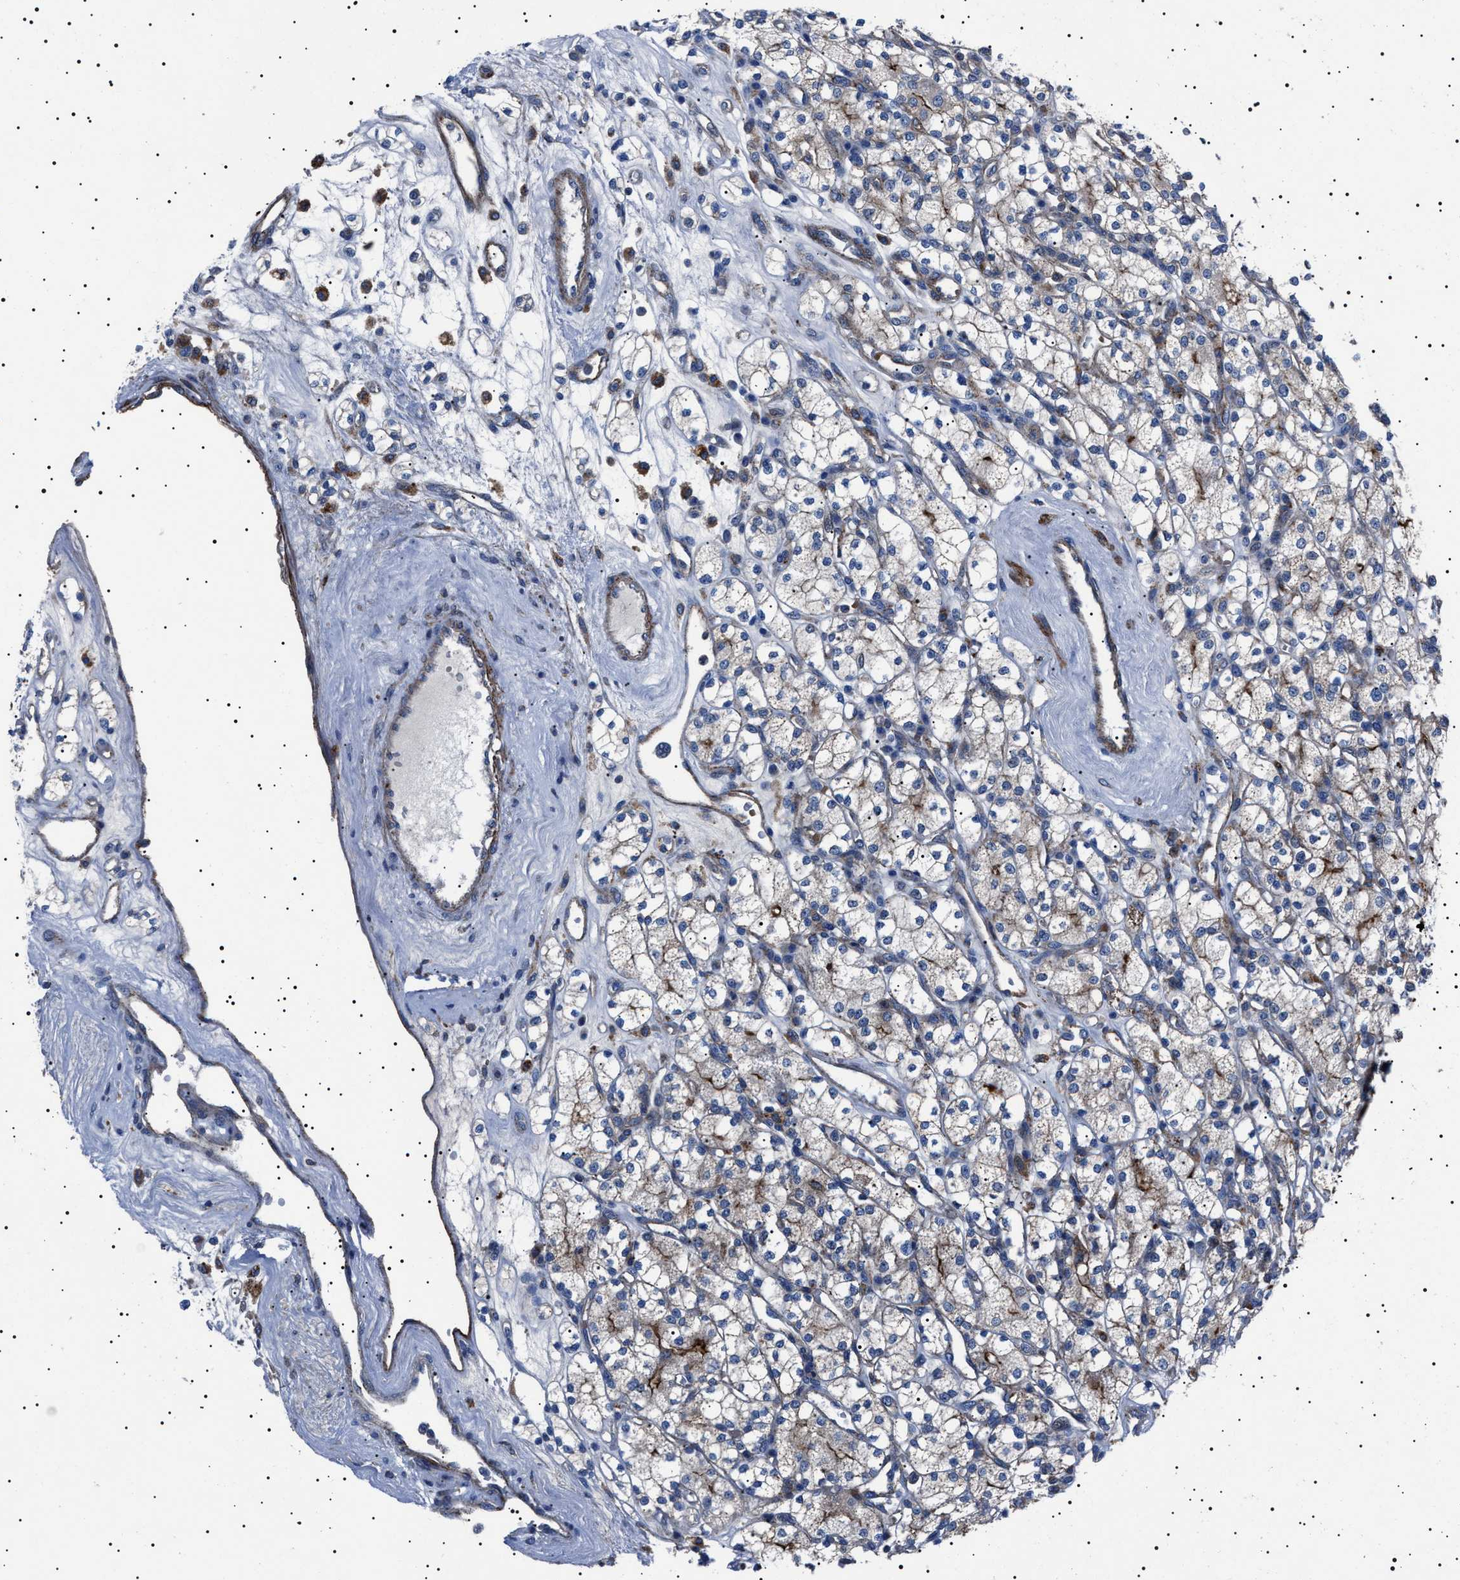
{"staining": {"intensity": "strong", "quantity": "<25%", "location": "cytoplasmic/membranous"}, "tissue": "renal cancer", "cell_type": "Tumor cells", "image_type": "cancer", "snomed": [{"axis": "morphology", "description": "Adenocarcinoma, NOS"}, {"axis": "topography", "description": "Kidney"}], "caption": "Adenocarcinoma (renal) stained with immunohistochemistry (IHC) reveals strong cytoplasmic/membranous positivity in about <25% of tumor cells.", "gene": "NEU1", "patient": {"sex": "male", "age": 77}}